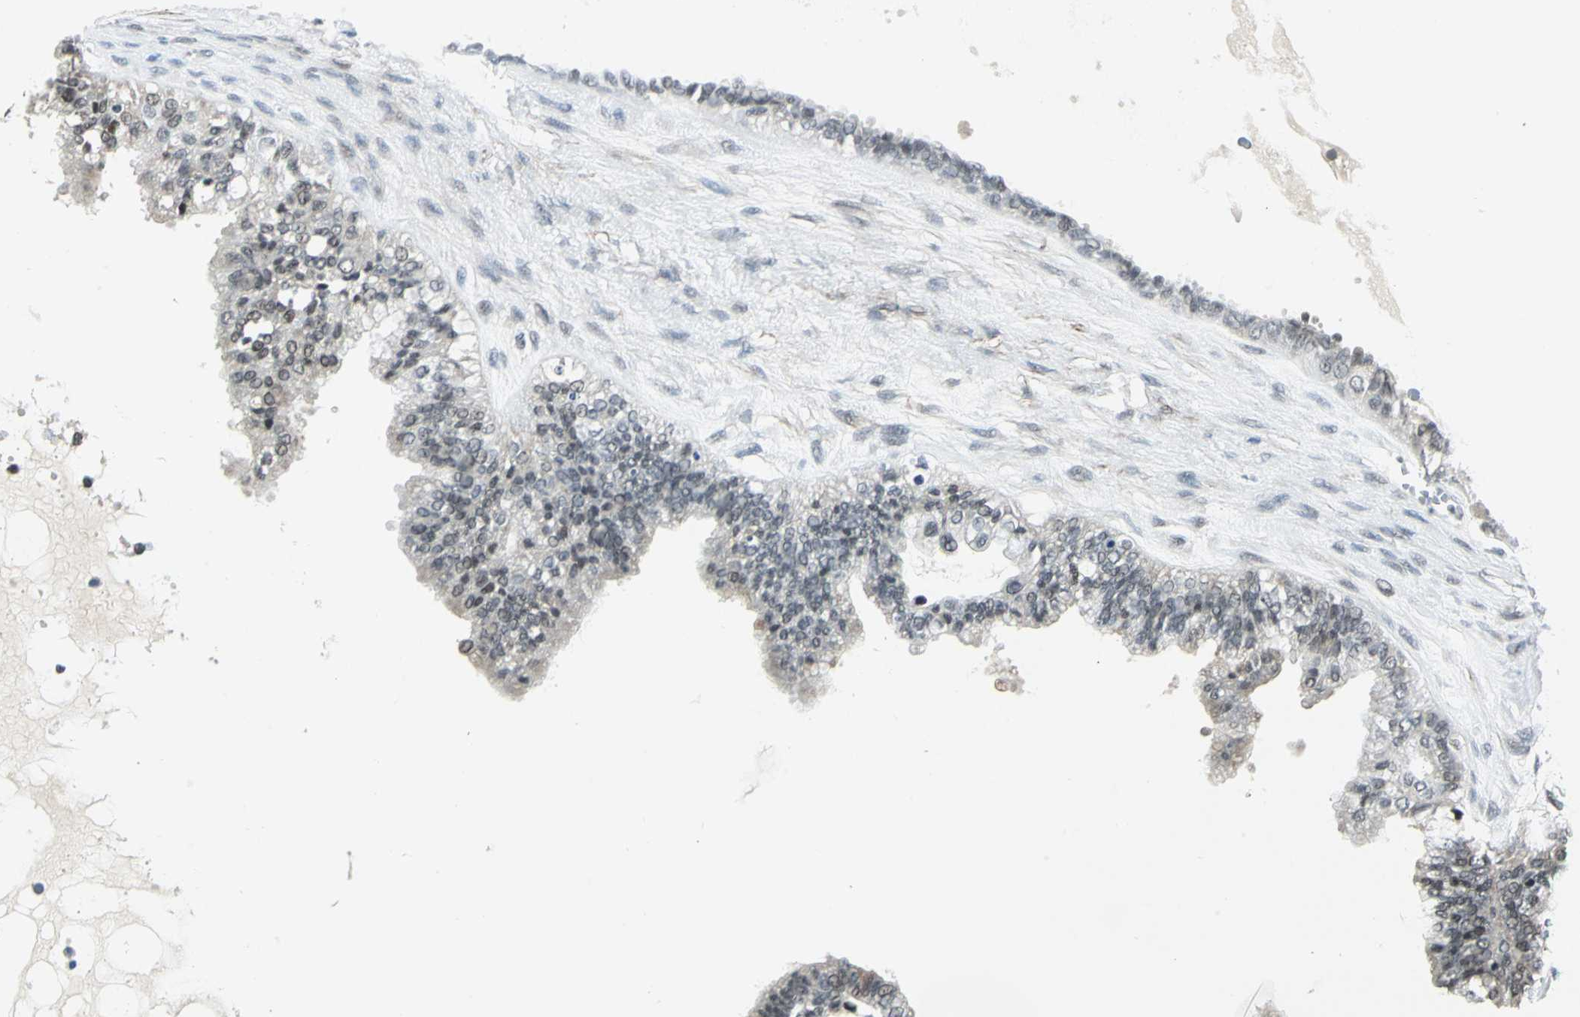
{"staining": {"intensity": "weak", "quantity": "<25%", "location": "cytoplasmic/membranous,nuclear"}, "tissue": "ovarian cancer", "cell_type": "Tumor cells", "image_type": "cancer", "snomed": [{"axis": "morphology", "description": "Carcinoma, NOS"}, {"axis": "morphology", "description": "Carcinoma, endometroid"}, {"axis": "topography", "description": "Ovary"}], "caption": "Immunohistochemistry micrograph of ovarian cancer stained for a protein (brown), which shows no expression in tumor cells.", "gene": "MTA1", "patient": {"sex": "female", "age": 50}}